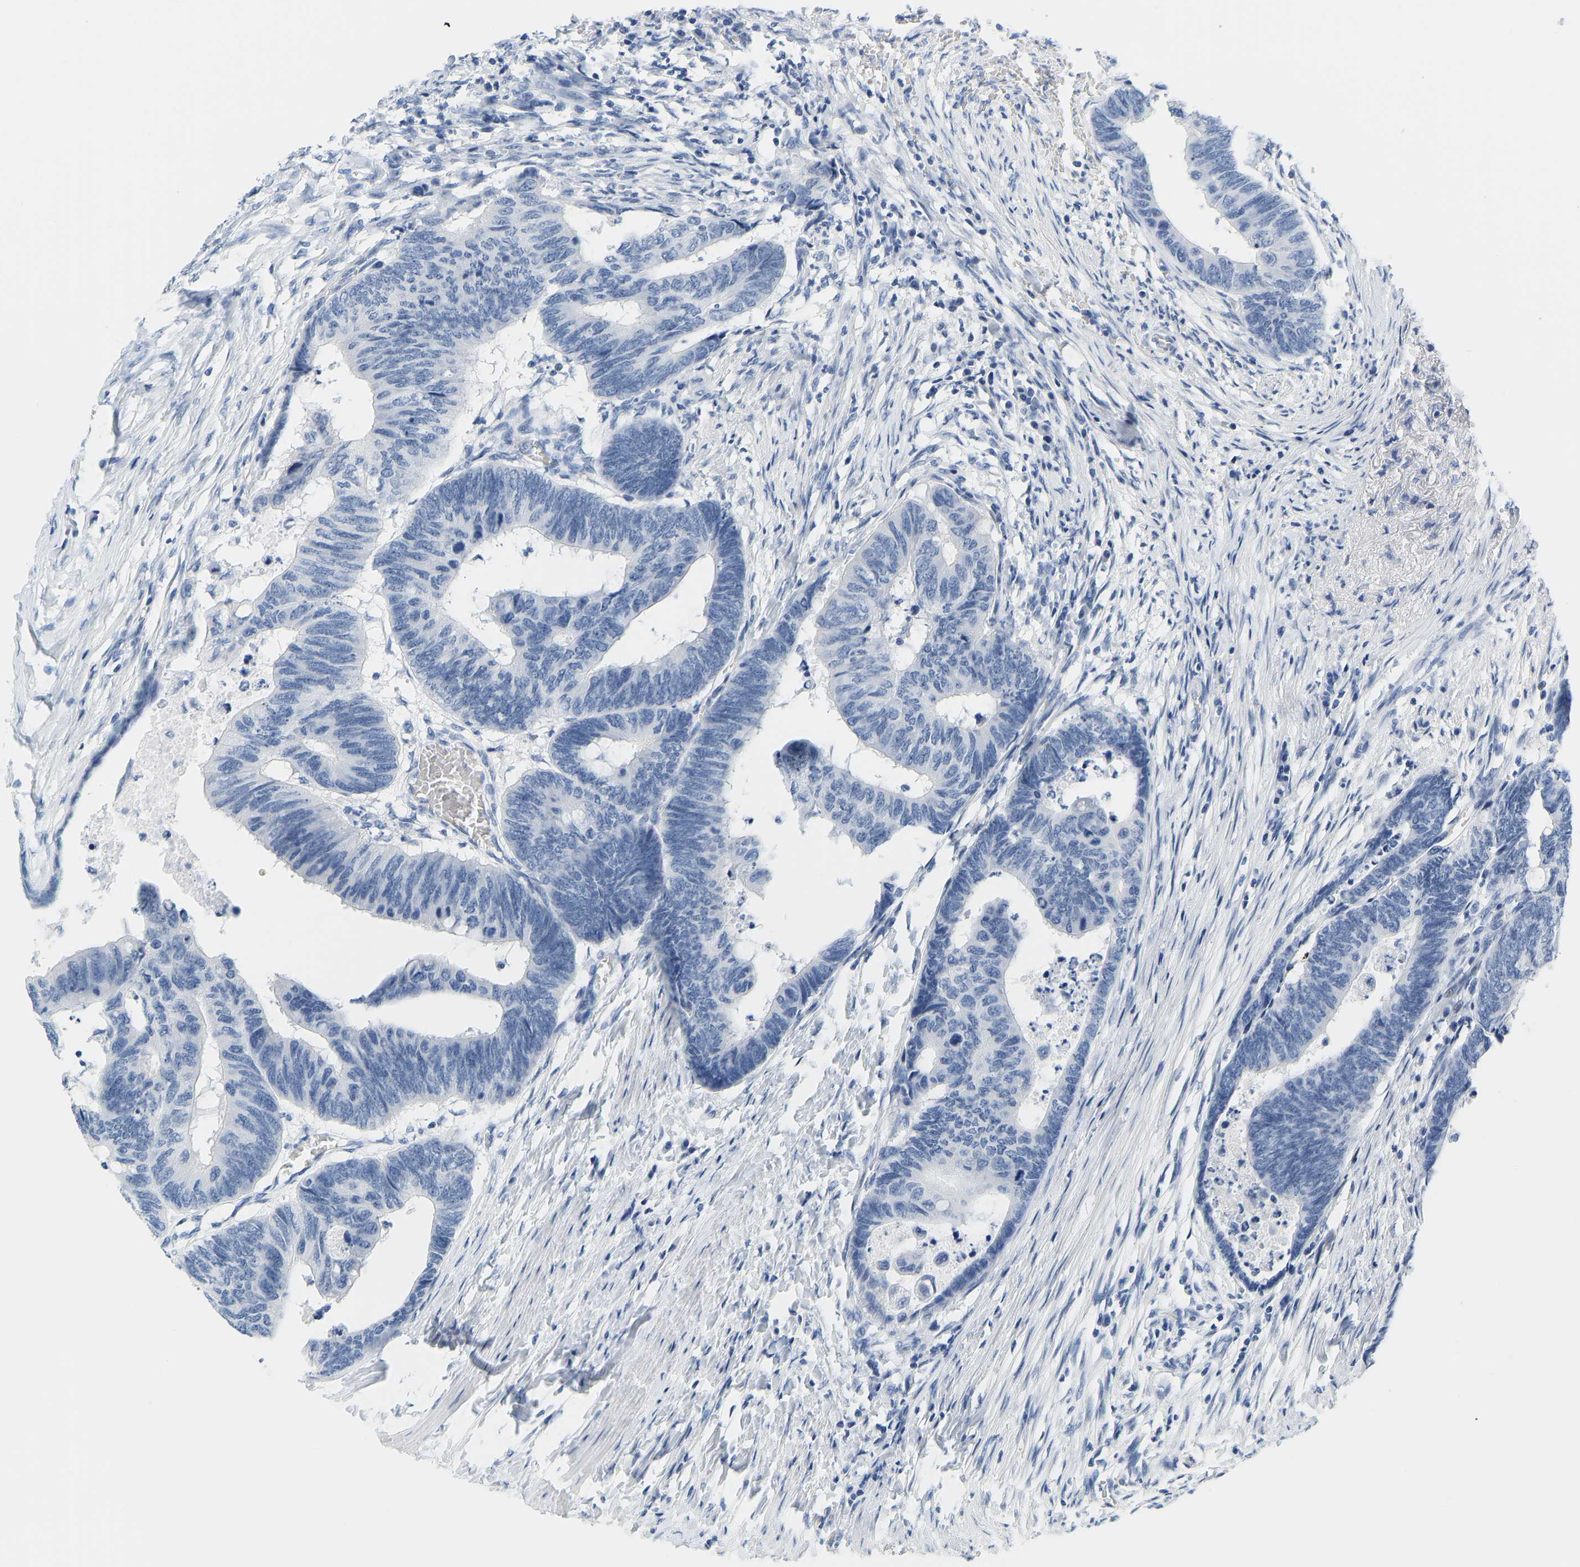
{"staining": {"intensity": "negative", "quantity": "none", "location": "none"}, "tissue": "colorectal cancer", "cell_type": "Tumor cells", "image_type": "cancer", "snomed": [{"axis": "morphology", "description": "Normal tissue, NOS"}, {"axis": "morphology", "description": "Adenocarcinoma, NOS"}, {"axis": "topography", "description": "Rectum"}, {"axis": "topography", "description": "Peripheral nerve tissue"}], "caption": "A micrograph of adenocarcinoma (colorectal) stained for a protein demonstrates no brown staining in tumor cells.", "gene": "SERPINB3", "patient": {"sex": "male", "age": 92}}